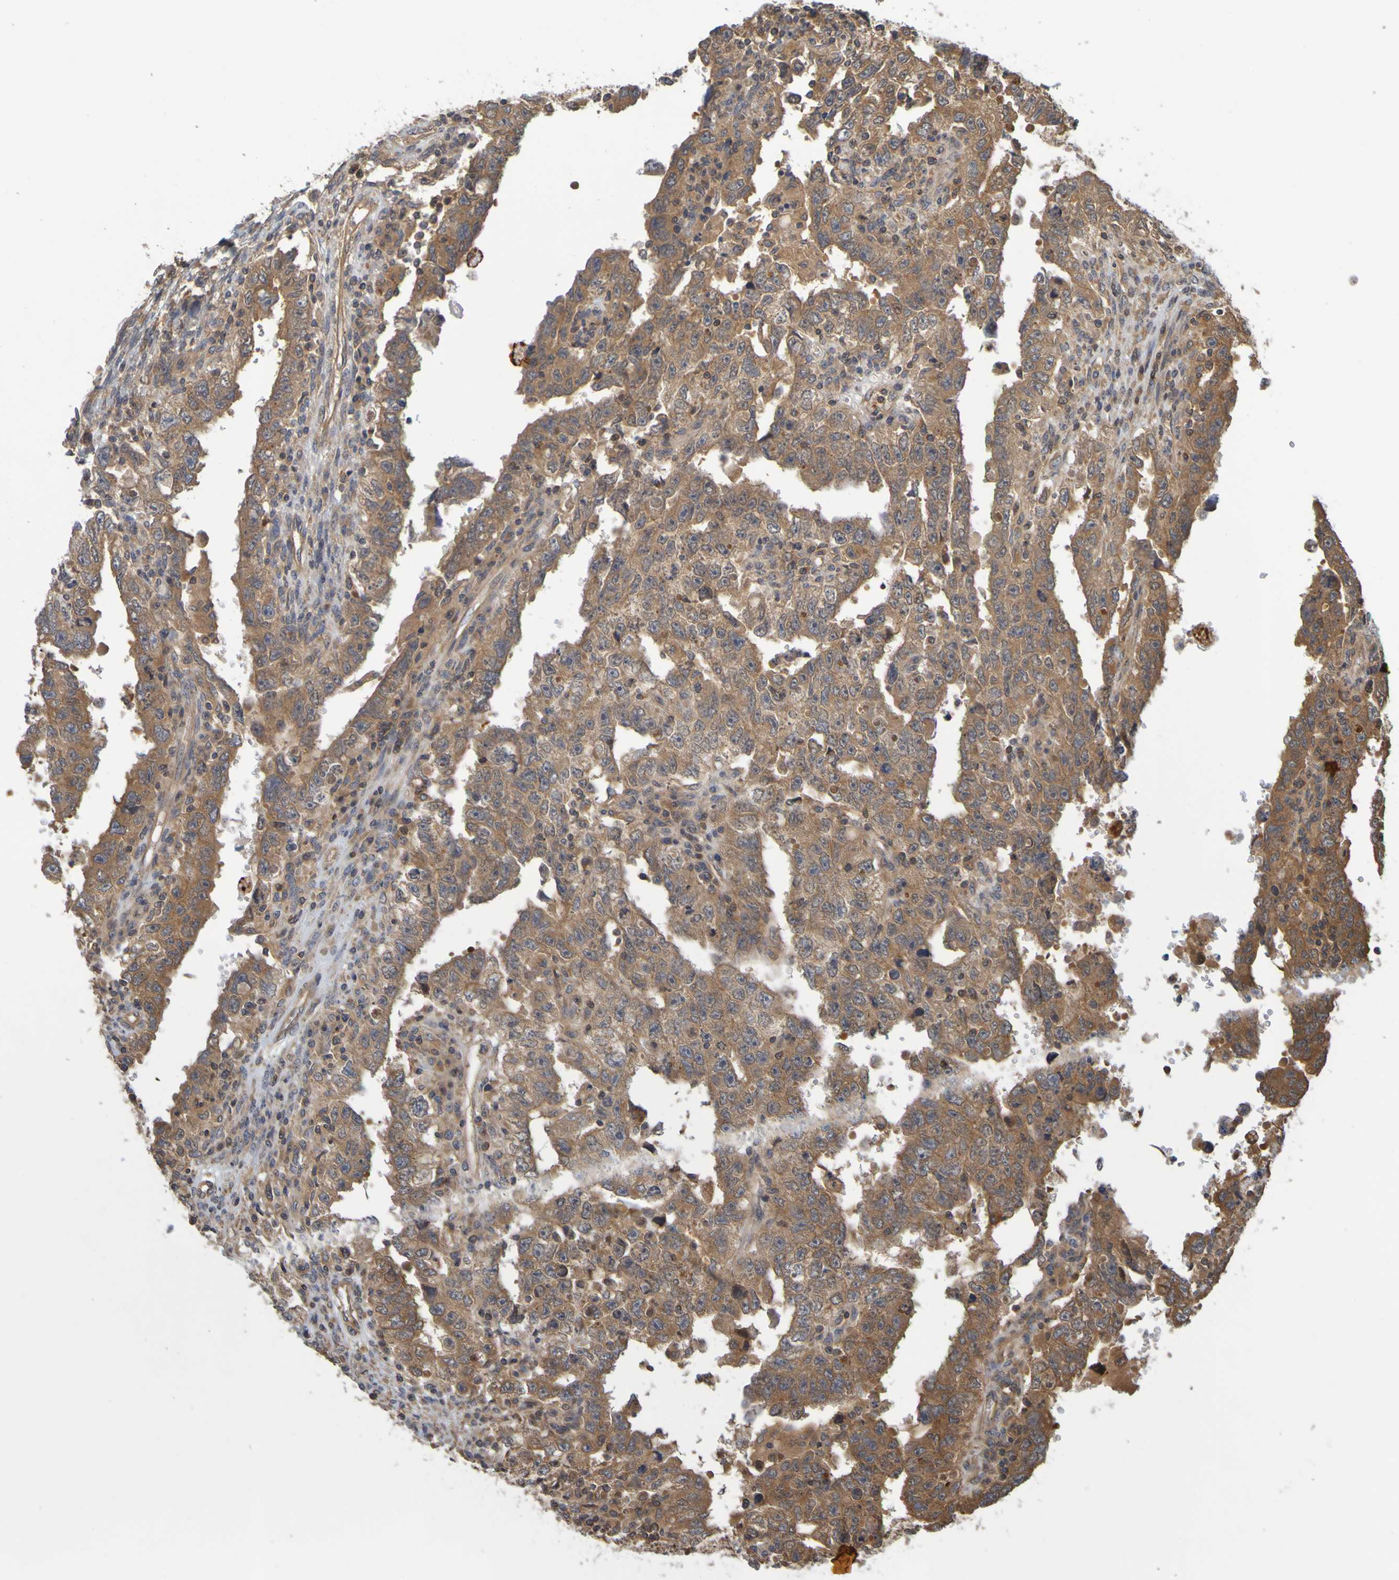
{"staining": {"intensity": "strong", "quantity": ">75%", "location": "cytoplasmic/membranous"}, "tissue": "testis cancer", "cell_type": "Tumor cells", "image_type": "cancer", "snomed": [{"axis": "morphology", "description": "Carcinoma, Embryonal, NOS"}, {"axis": "topography", "description": "Testis"}], "caption": "Immunohistochemical staining of testis cancer (embryonal carcinoma) displays strong cytoplasmic/membranous protein staining in approximately >75% of tumor cells.", "gene": "OCRL", "patient": {"sex": "male", "age": 26}}